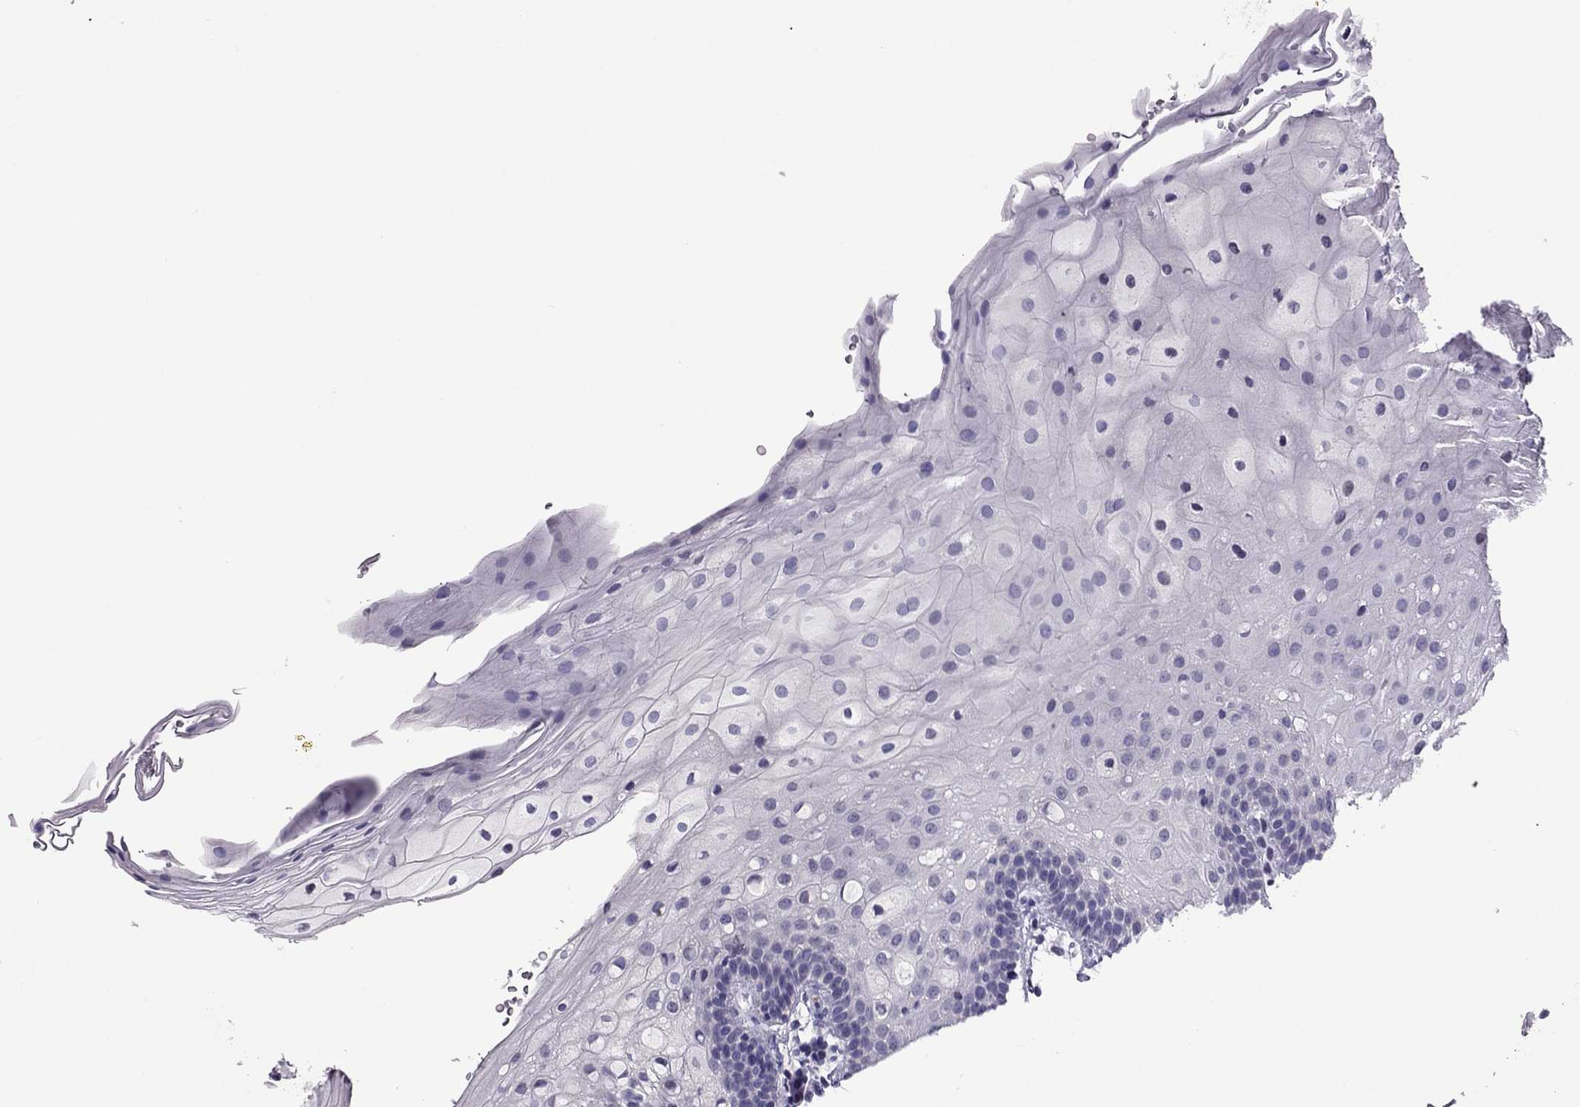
{"staining": {"intensity": "negative", "quantity": "none", "location": "none"}, "tissue": "oral mucosa", "cell_type": "Squamous epithelial cells", "image_type": "normal", "snomed": [{"axis": "morphology", "description": "Normal tissue, NOS"}, {"axis": "topography", "description": "Oral tissue"}, {"axis": "topography", "description": "Tounge, NOS"}], "caption": "This is an IHC image of normal human oral mucosa. There is no staining in squamous epithelial cells.", "gene": "CCL27", "patient": {"sex": "female", "age": 83}}